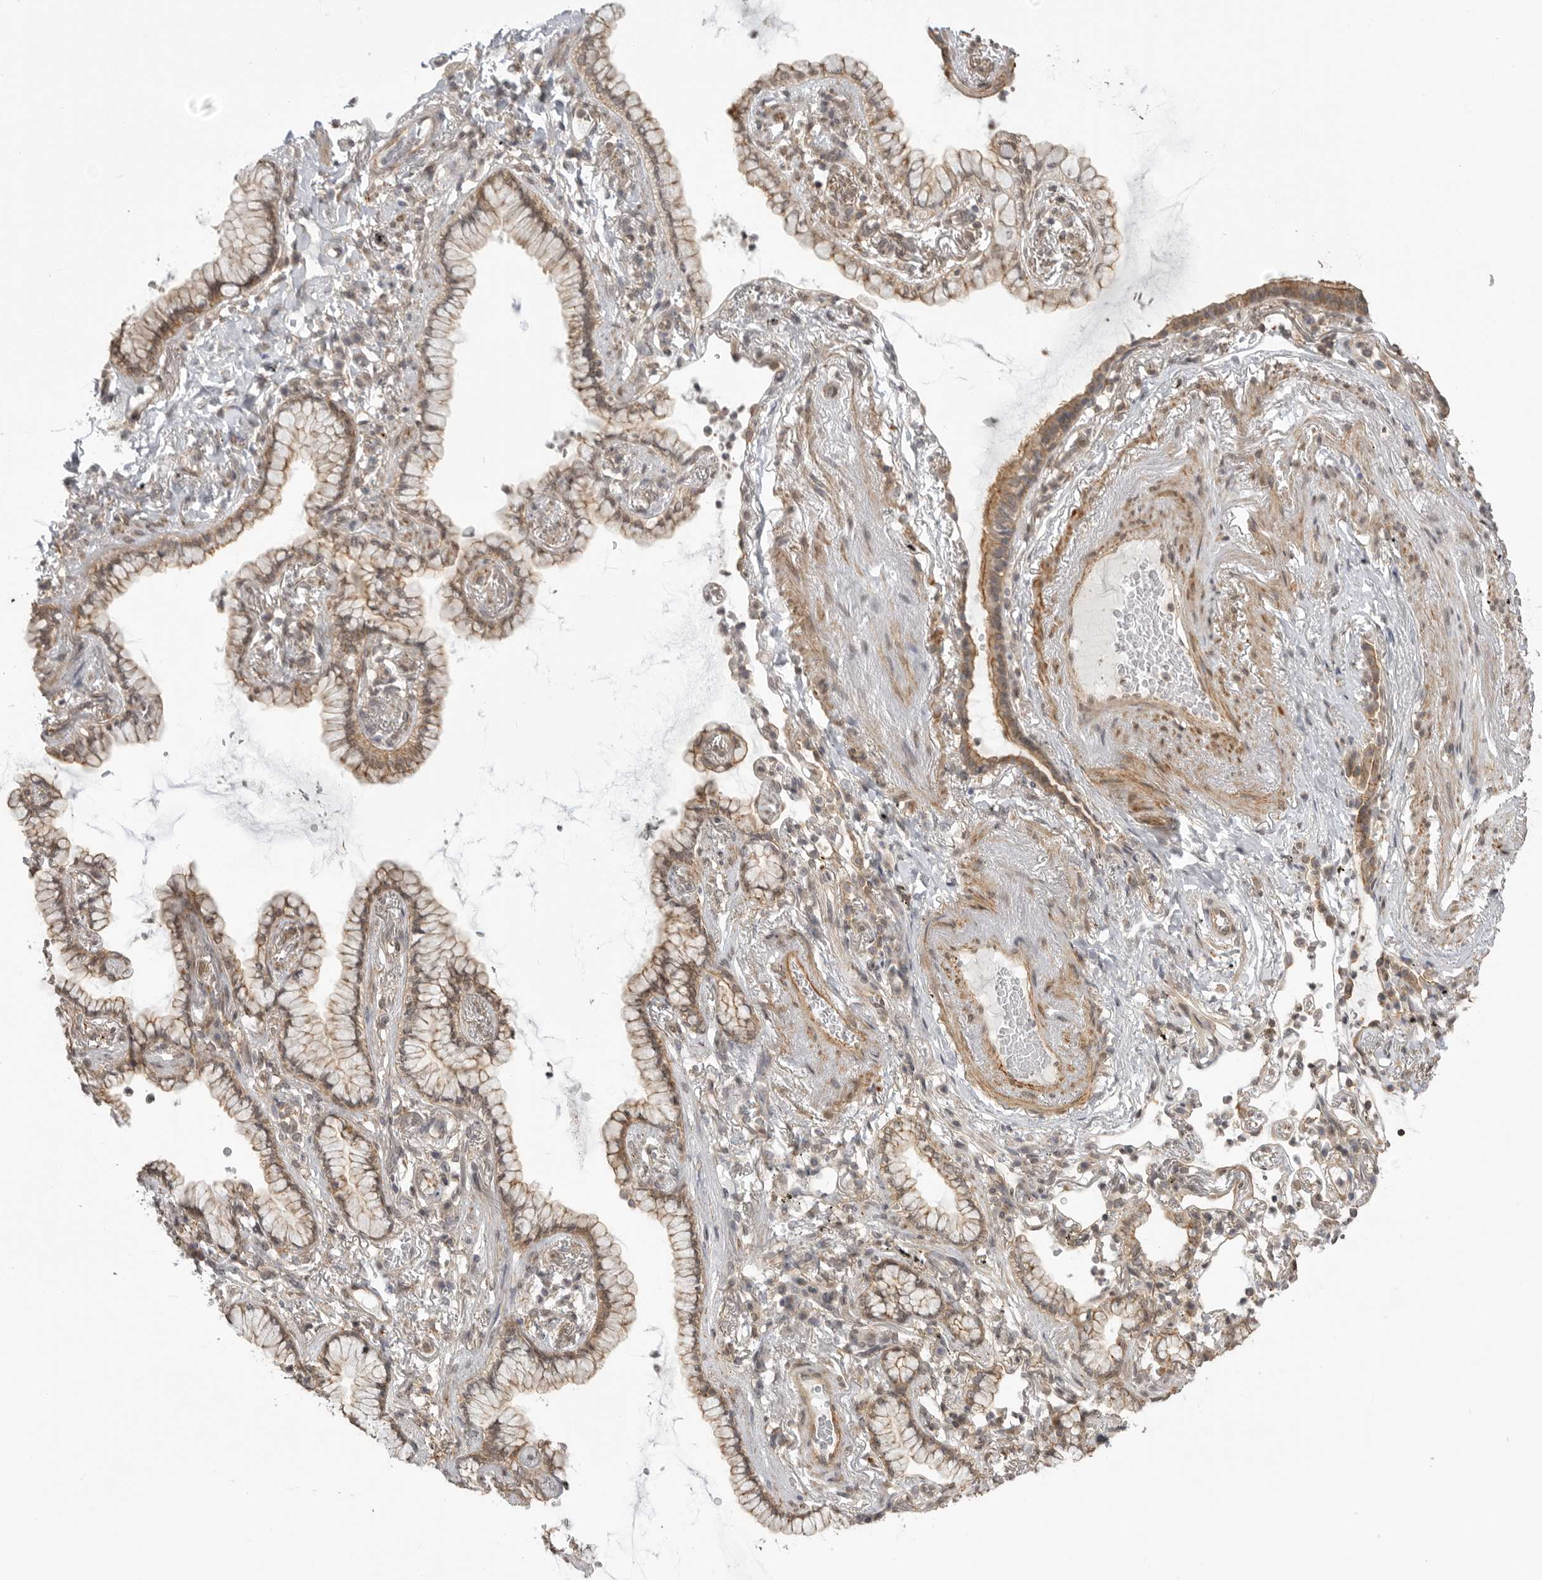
{"staining": {"intensity": "weak", "quantity": ">75%", "location": "cytoplasmic/membranous"}, "tissue": "lung cancer", "cell_type": "Tumor cells", "image_type": "cancer", "snomed": [{"axis": "morphology", "description": "Adenocarcinoma, NOS"}, {"axis": "topography", "description": "Lung"}], "caption": "The immunohistochemical stain shows weak cytoplasmic/membranous positivity in tumor cells of adenocarcinoma (lung) tissue.", "gene": "GPC2", "patient": {"sex": "female", "age": 70}}